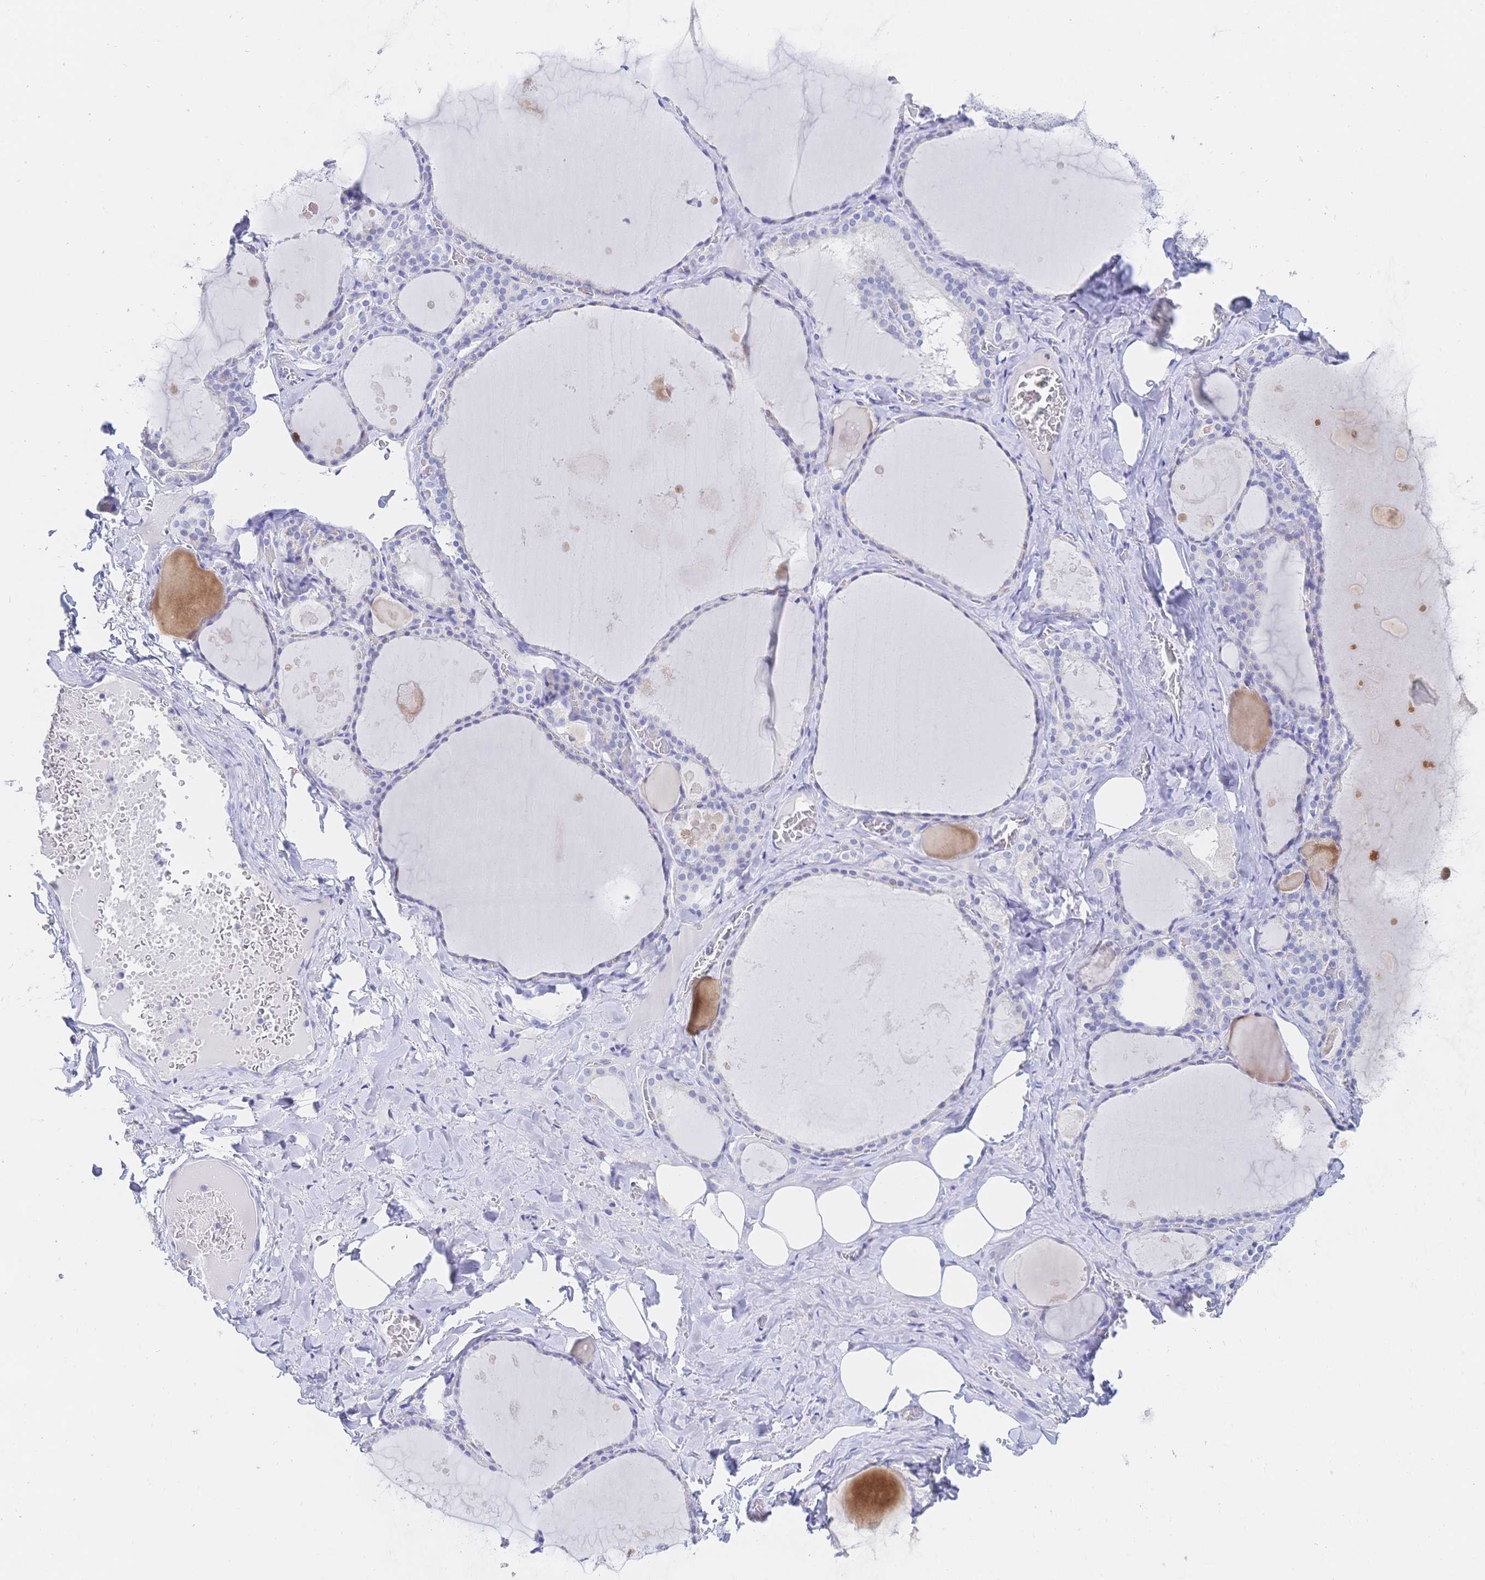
{"staining": {"intensity": "negative", "quantity": "none", "location": "none"}, "tissue": "thyroid gland", "cell_type": "Glandular cells", "image_type": "normal", "snomed": [{"axis": "morphology", "description": "Normal tissue, NOS"}, {"axis": "topography", "description": "Thyroid gland"}], "caption": "Immunohistochemistry (IHC) histopathology image of normal thyroid gland: thyroid gland stained with DAB displays no significant protein expression in glandular cells.", "gene": "RRM1", "patient": {"sex": "male", "age": 56}}